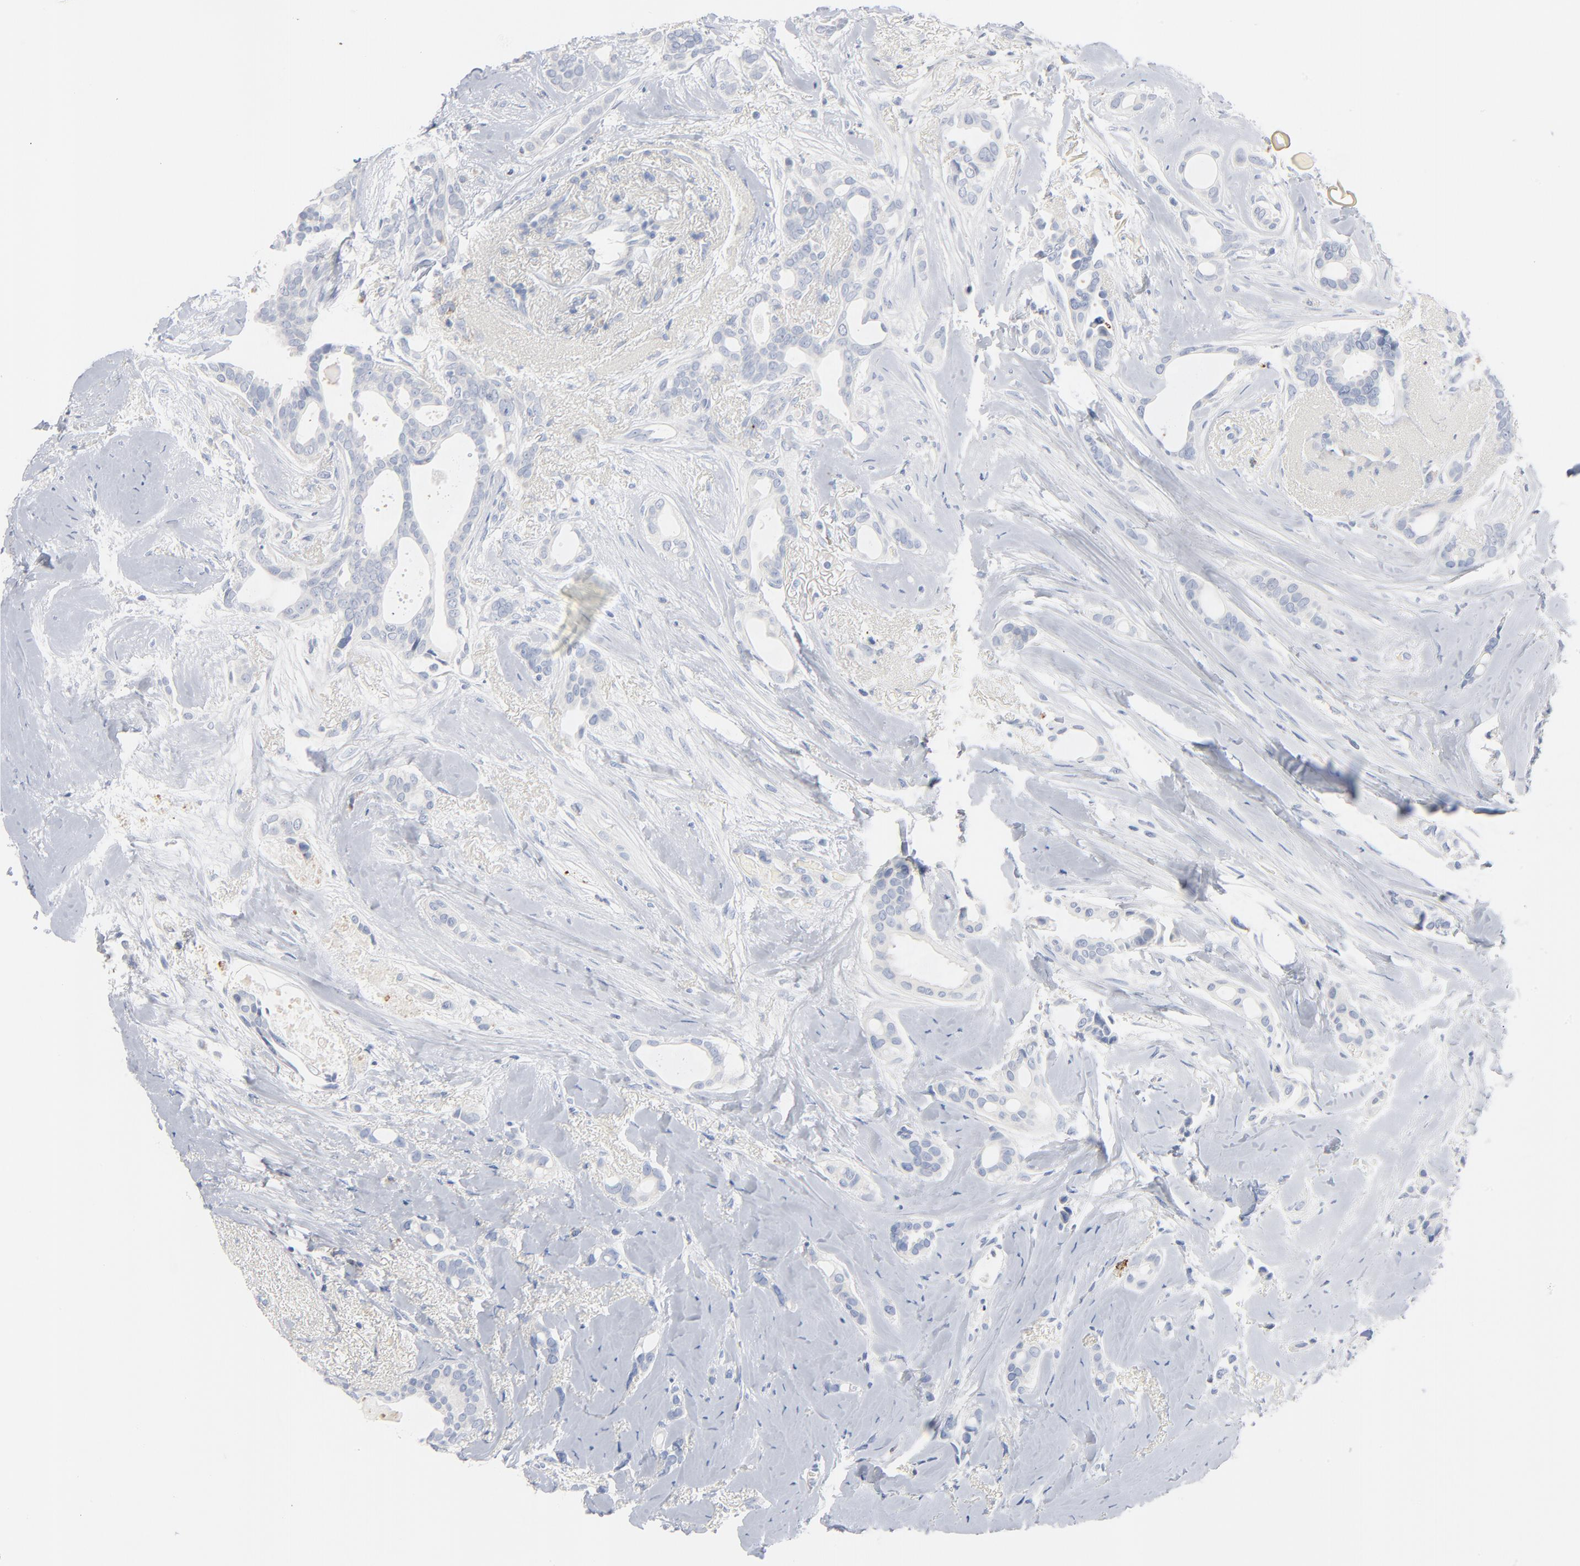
{"staining": {"intensity": "negative", "quantity": "none", "location": "none"}, "tissue": "breast cancer", "cell_type": "Tumor cells", "image_type": "cancer", "snomed": [{"axis": "morphology", "description": "Duct carcinoma"}, {"axis": "topography", "description": "Breast"}], "caption": "Immunohistochemistry (IHC) of invasive ductal carcinoma (breast) shows no staining in tumor cells.", "gene": "GZMB", "patient": {"sex": "female", "age": 54}}